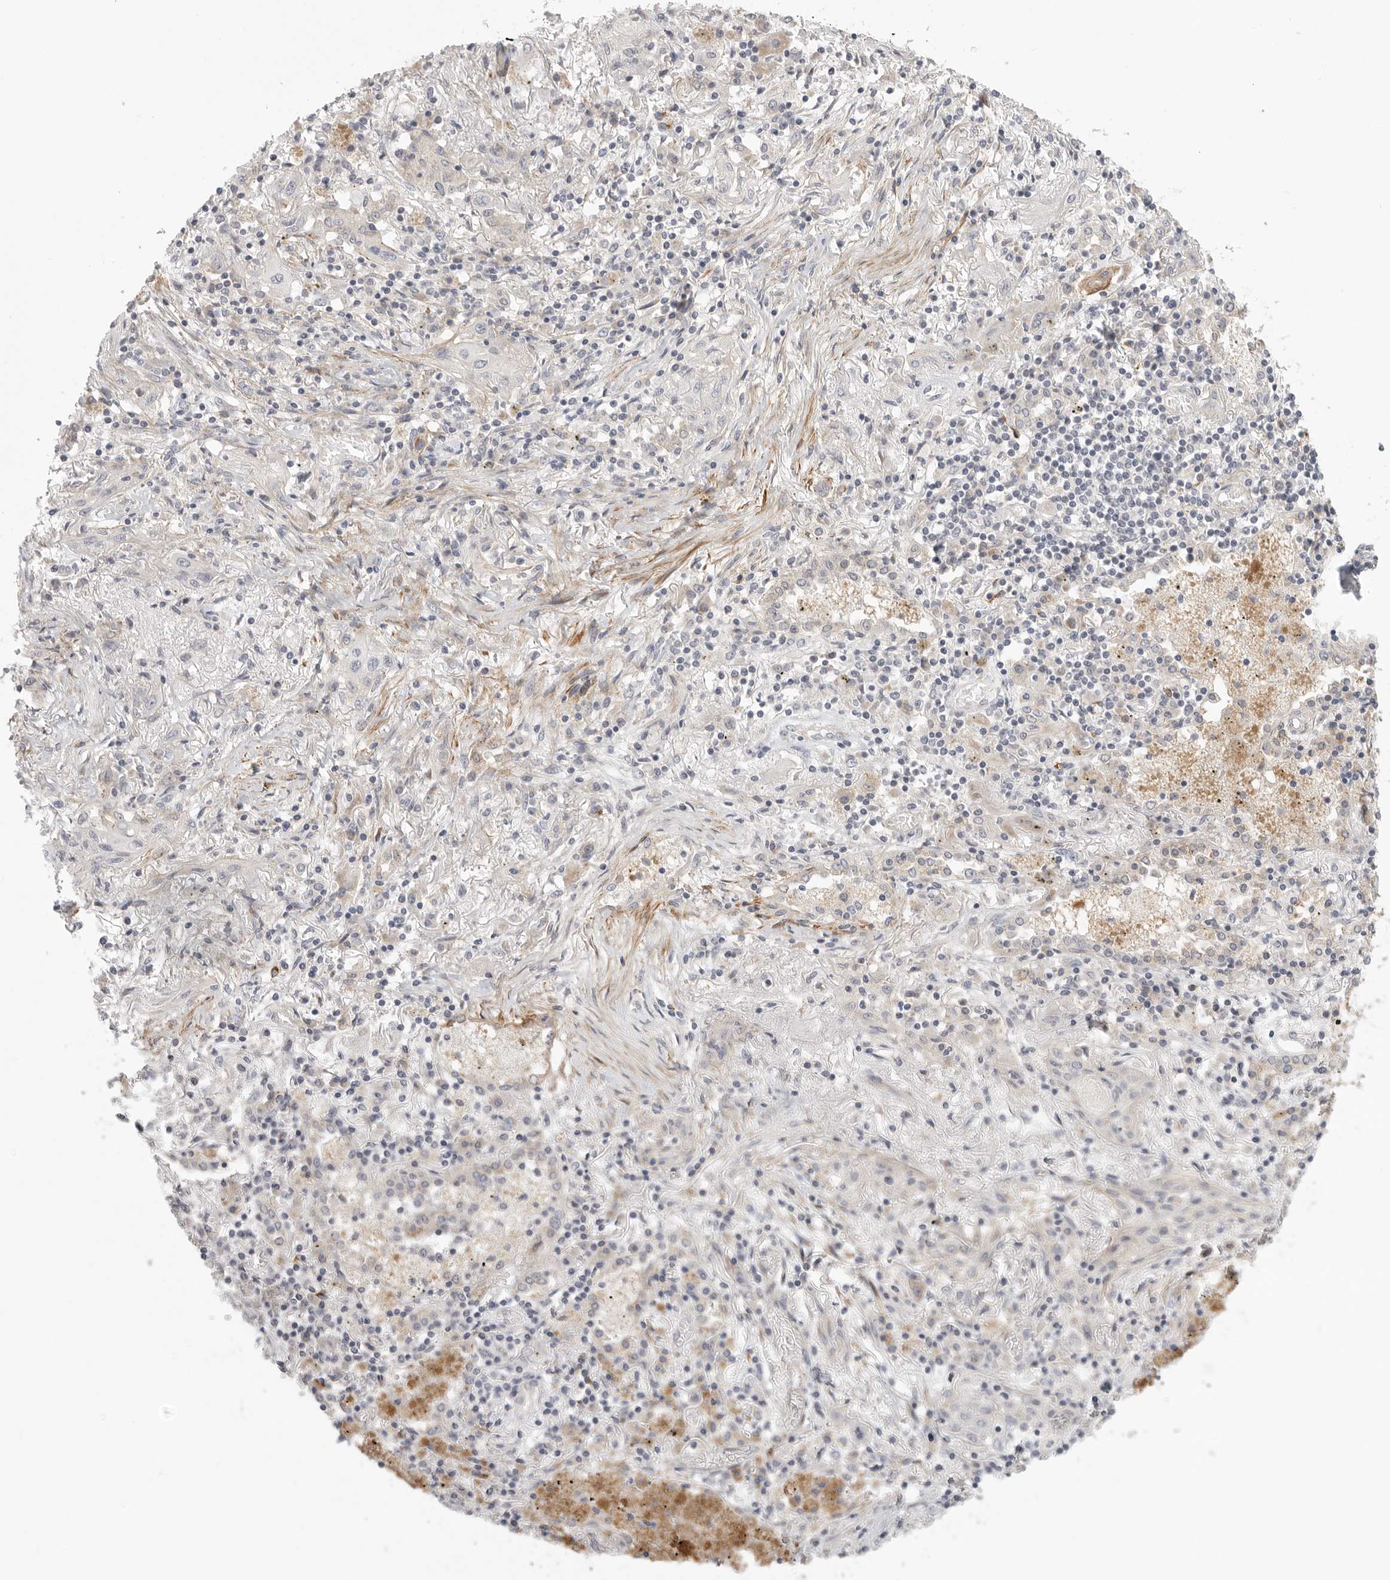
{"staining": {"intensity": "negative", "quantity": "none", "location": "none"}, "tissue": "lung cancer", "cell_type": "Tumor cells", "image_type": "cancer", "snomed": [{"axis": "morphology", "description": "Squamous cell carcinoma, NOS"}, {"axis": "topography", "description": "Lung"}], "caption": "Tumor cells are negative for protein expression in human lung squamous cell carcinoma.", "gene": "STAB2", "patient": {"sex": "female", "age": 47}}